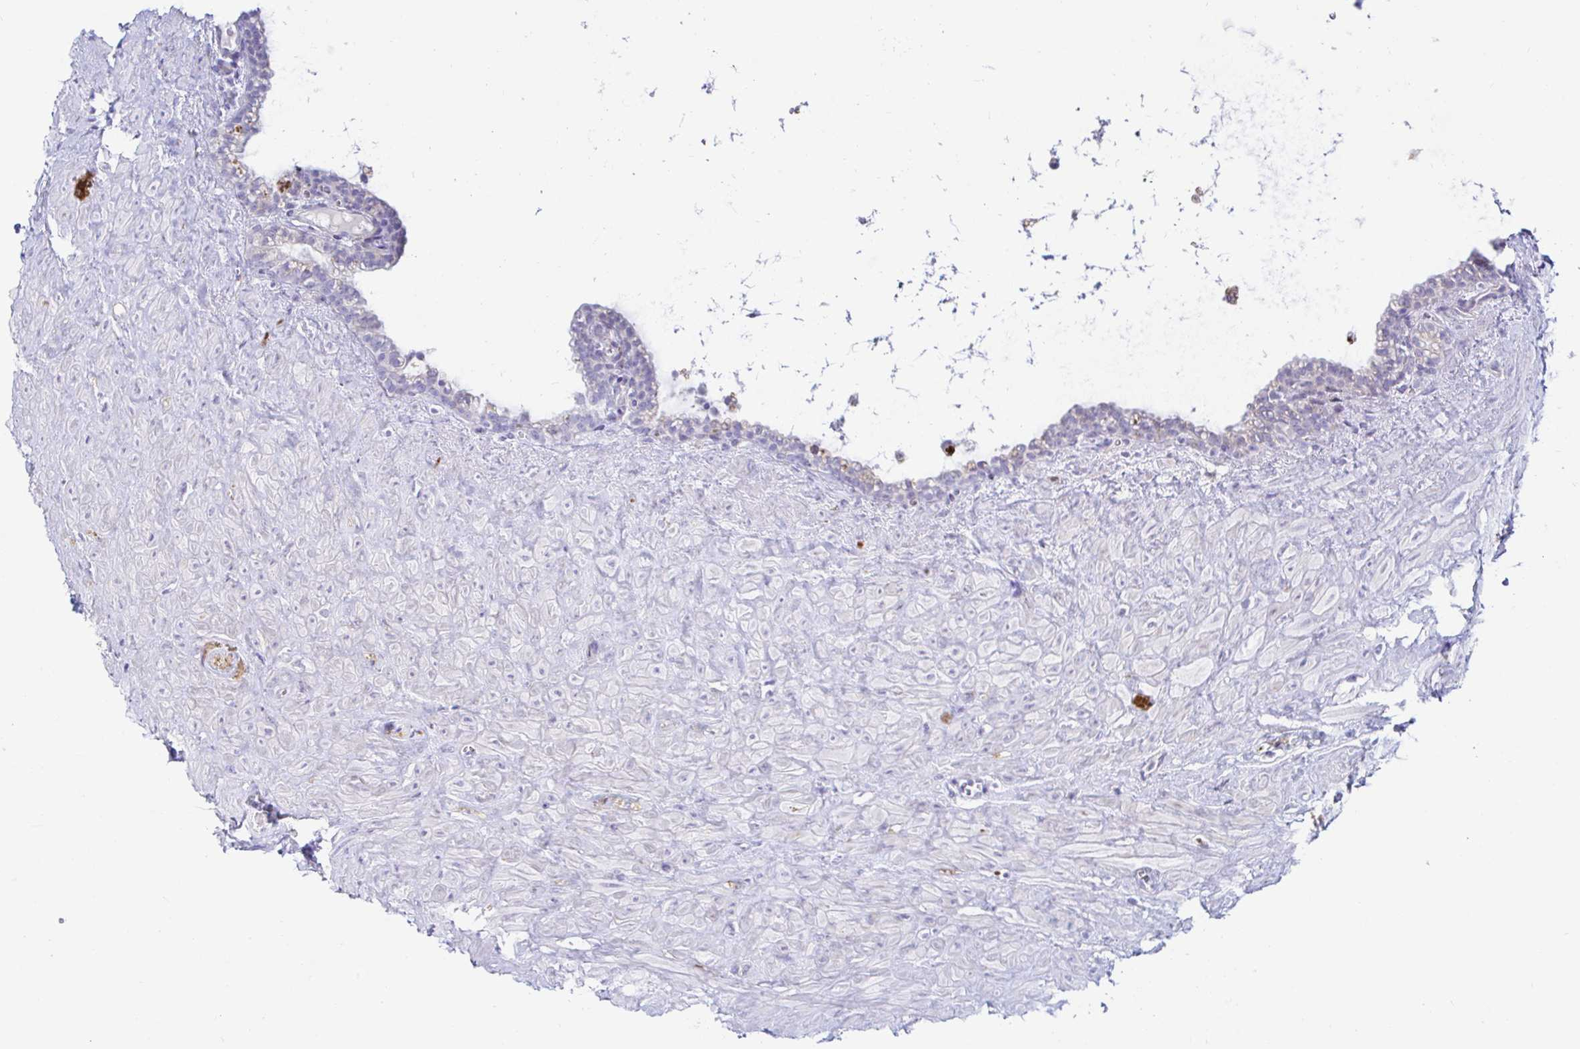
{"staining": {"intensity": "negative", "quantity": "none", "location": "none"}, "tissue": "seminal vesicle", "cell_type": "Glandular cells", "image_type": "normal", "snomed": [{"axis": "morphology", "description": "Normal tissue, NOS"}, {"axis": "topography", "description": "Seminal veicle"}], "caption": "There is no significant positivity in glandular cells of seminal vesicle. (DAB (3,3'-diaminobenzidine) immunohistochemistry (IHC) visualized using brightfield microscopy, high magnification).", "gene": "PINLYP", "patient": {"sex": "male", "age": 76}}